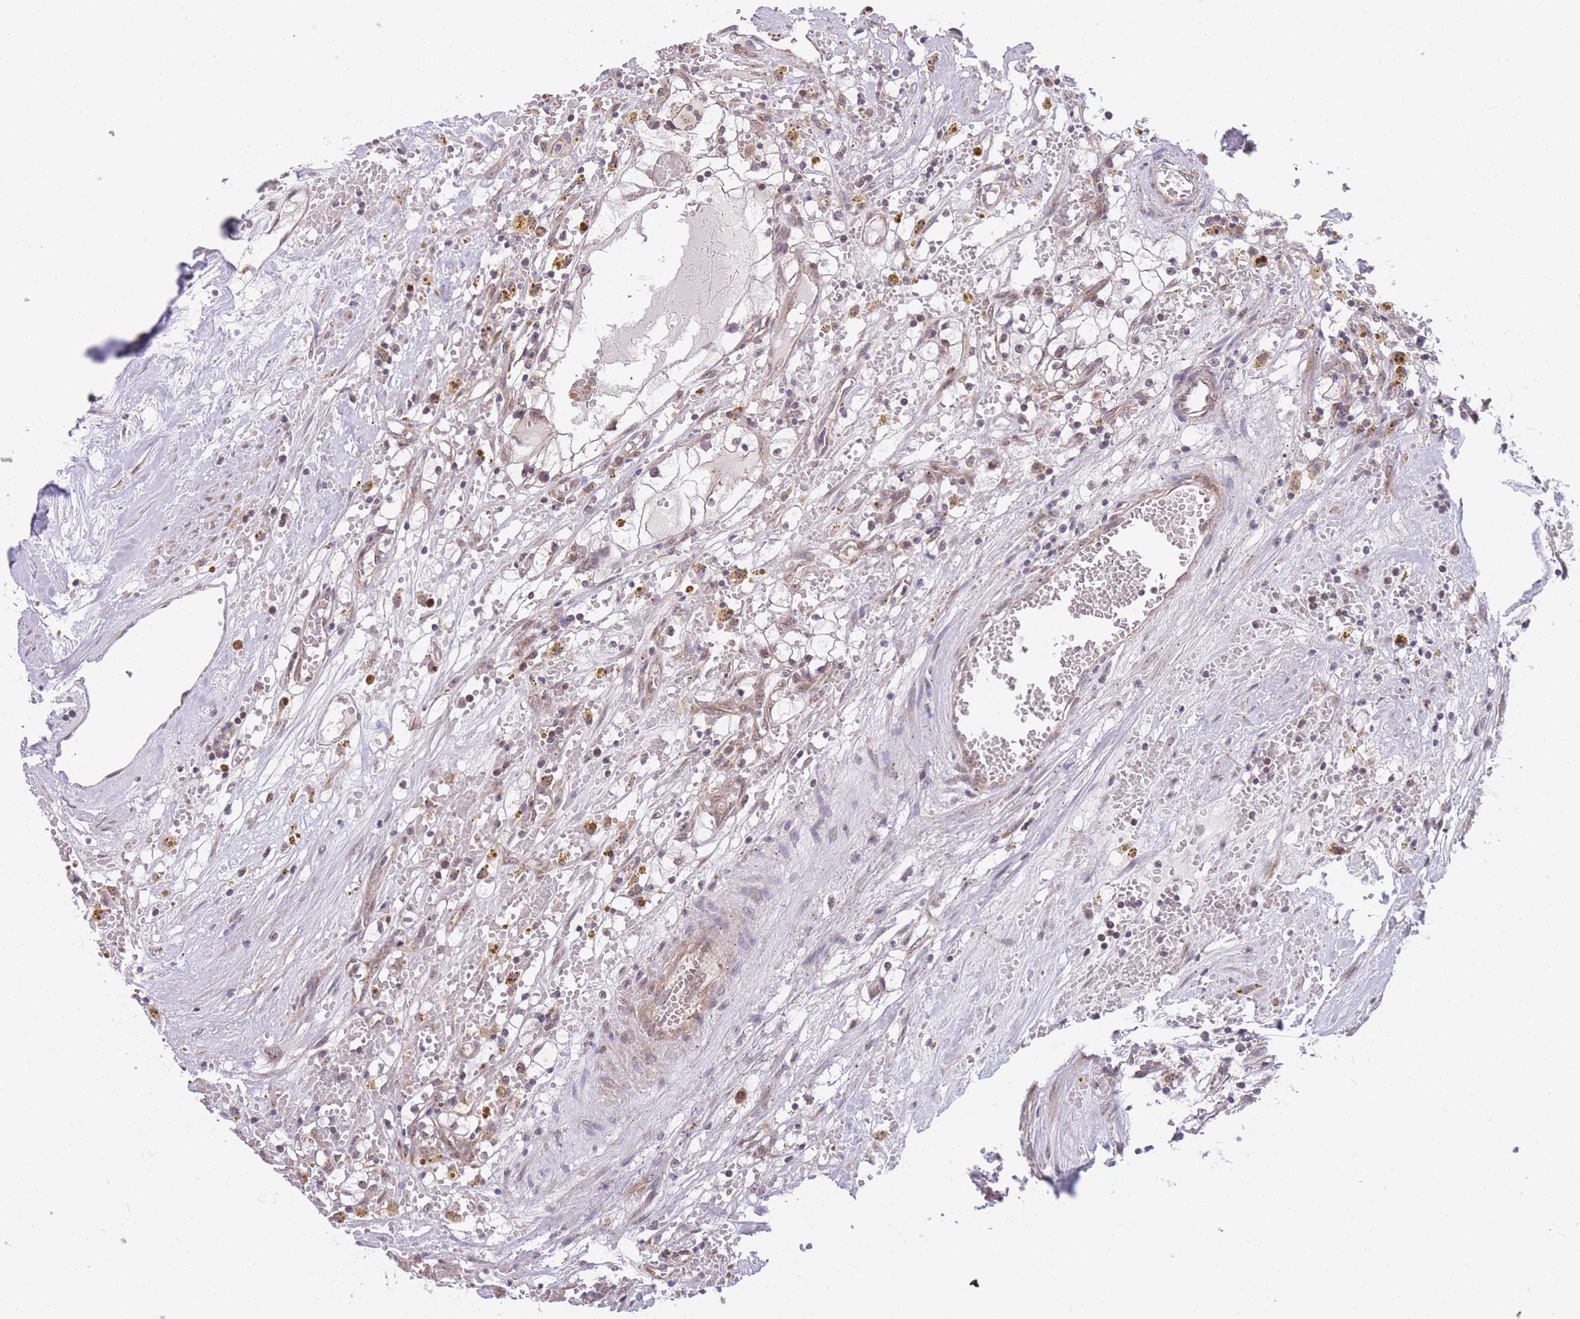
{"staining": {"intensity": "negative", "quantity": "none", "location": "none"}, "tissue": "renal cancer", "cell_type": "Tumor cells", "image_type": "cancer", "snomed": [{"axis": "morphology", "description": "Adenocarcinoma, NOS"}, {"axis": "topography", "description": "Kidney"}], "caption": "IHC of renal cancer (adenocarcinoma) demonstrates no expression in tumor cells.", "gene": "MRPL23", "patient": {"sex": "male", "age": 56}}